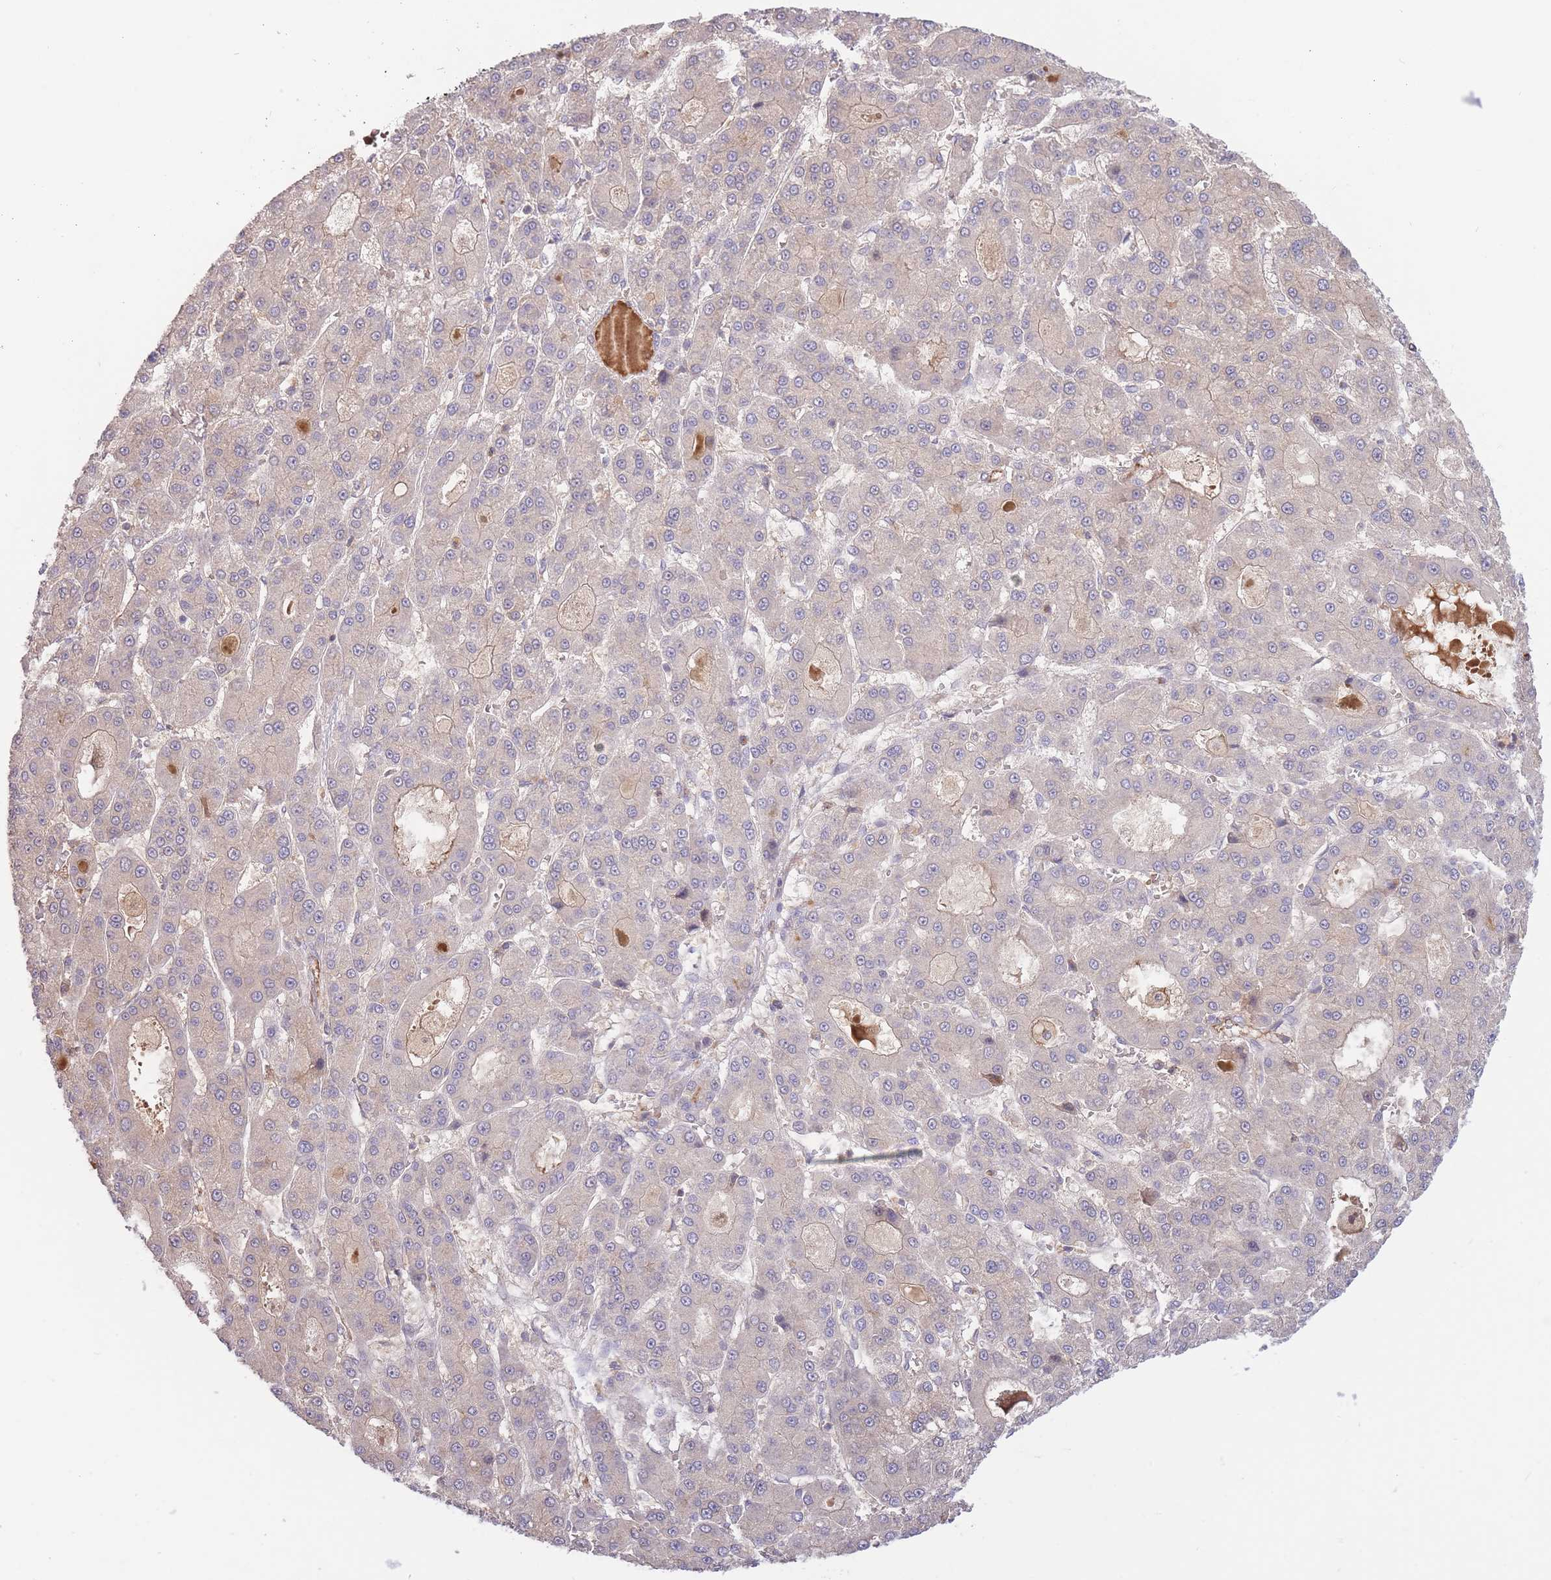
{"staining": {"intensity": "negative", "quantity": "none", "location": "none"}, "tissue": "liver cancer", "cell_type": "Tumor cells", "image_type": "cancer", "snomed": [{"axis": "morphology", "description": "Carcinoma, Hepatocellular, NOS"}, {"axis": "topography", "description": "Liver"}], "caption": "IHC histopathology image of human liver cancer stained for a protein (brown), which displays no expression in tumor cells. (Stains: DAB (3,3'-diaminobenzidine) immunohistochemistry with hematoxylin counter stain, Microscopy: brightfield microscopy at high magnification).", "gene": "ZNF304", "patient": {"sex": "male", "age": 70}}